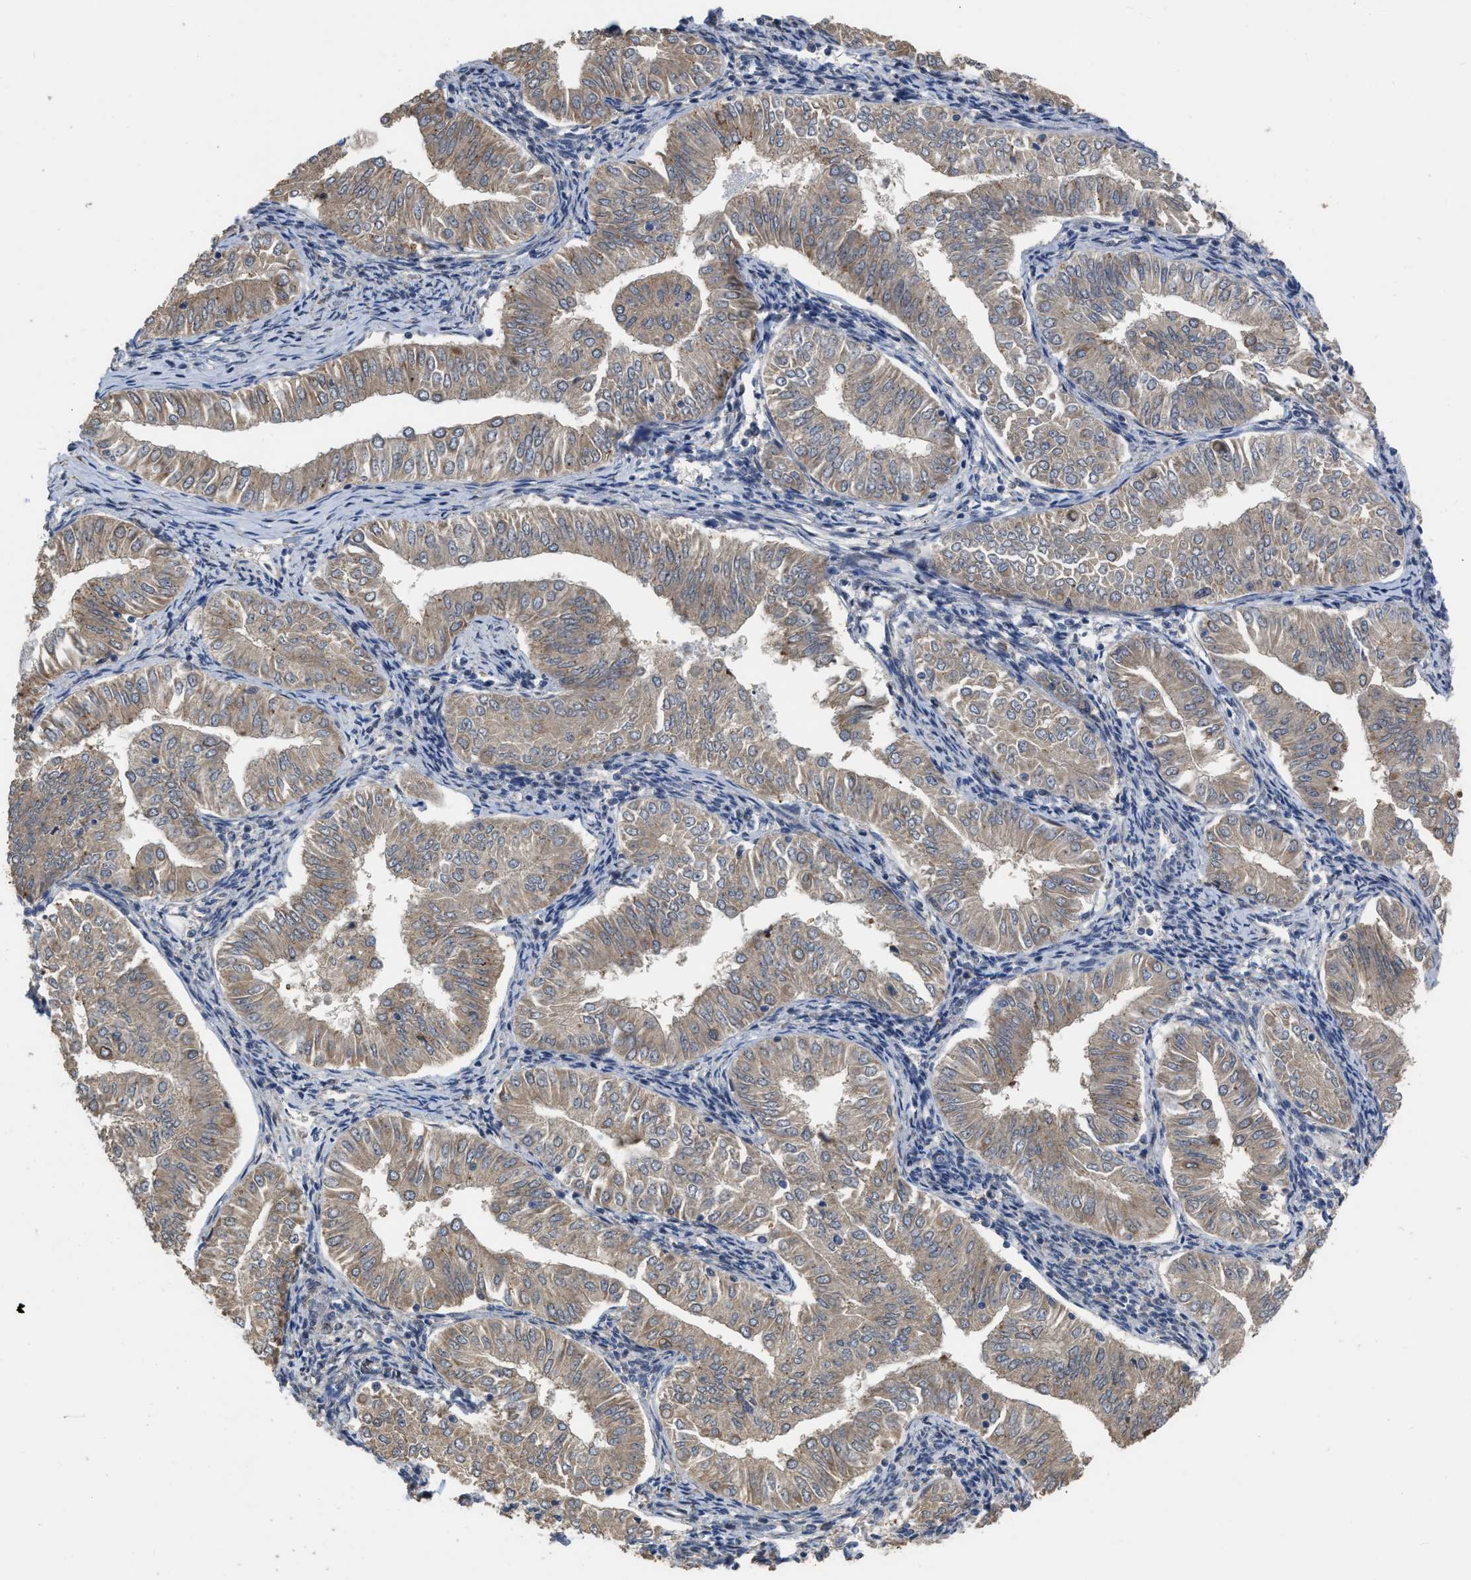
{"staining": {"intensity": "weak", "quantity": ">75%", "location": "cytoplasmic/membranous"}, "tissue": "endometrial cancer", "cell_type": "Tumor cells", "image_type": "cancer", "snomed": [{"axis": "morphology", "description": "Normal tissue, NOS"}, {"axis": "morphology", "description": "Adenocarcinoma, NOS"}, {"axis": "topography", "description": "Endometrium"}], "caption": "Immunohistochemistry (IHC) photomicrograph of neoplastic tissue: adenocarcinoma (endometrial) stained using immunohistochemistry exhibits low levels of weak protein expression localized specifically in the cytoplasmic/membranous of tumor cells, appearing as a cytoplasmic/membranous brown color.", "gene": "AK2", "patient": {"sex": "female", "age": 53}}